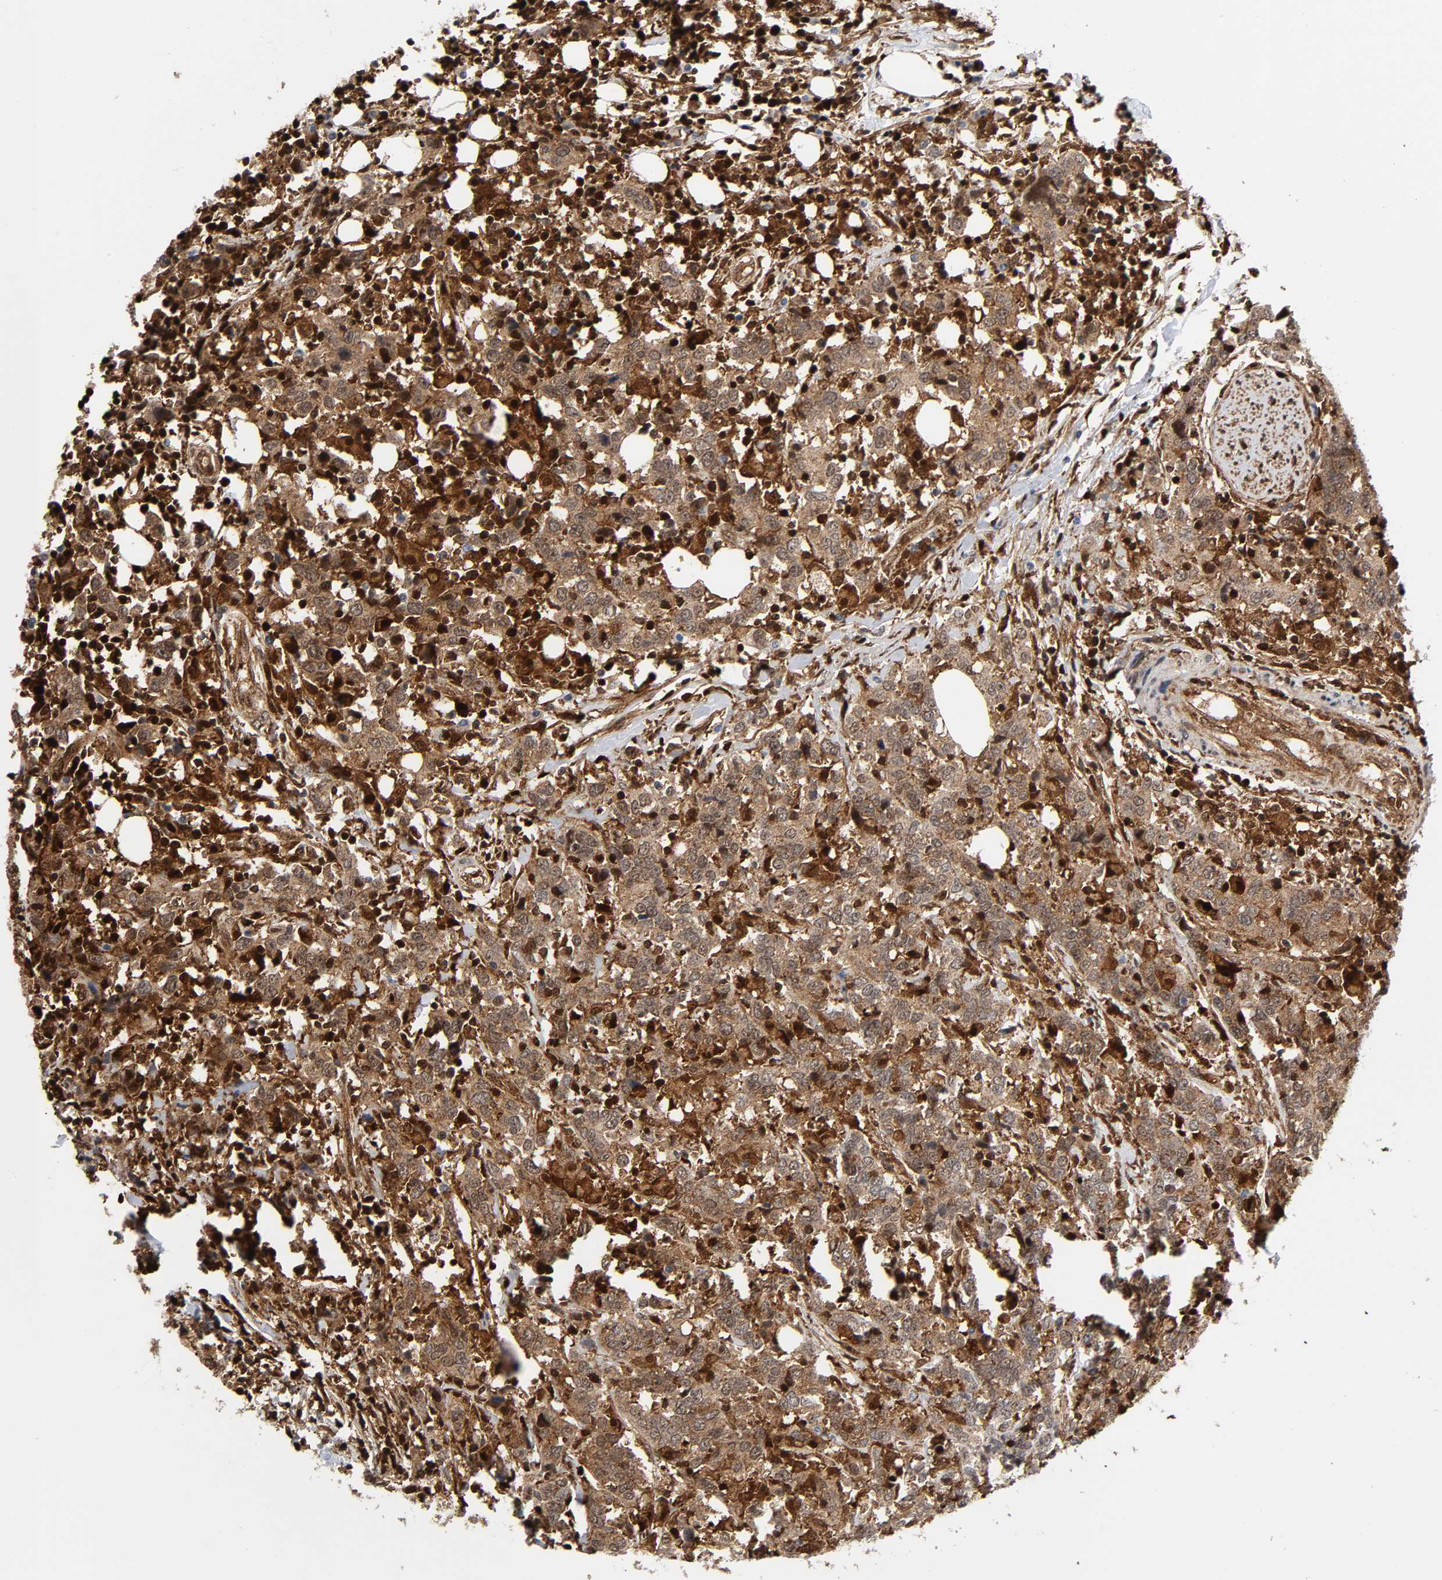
{"staining": {"intensity": "moderate", "quantity": ">75%", "location": "cytoplasmic/membranous"}, "tissue": "urothelial cancer", "cell_type": "Tumor cells", "image_type": "cancer", "snomed": [{"axis": "morphology", "description": "Urothelial carcinoma, High grade"}, {"axis": "topography", "description": "Urinary bladder"}], "caption": "Immunohistochemistry of human urothelial carcinoma (high-grade) exhibits medium levels of moderate cytoplasmic/membranous expression in approximately >75% of tumor cells.", "gene": "MAPK1", "patient": {"sex": "male", "age": 61}}